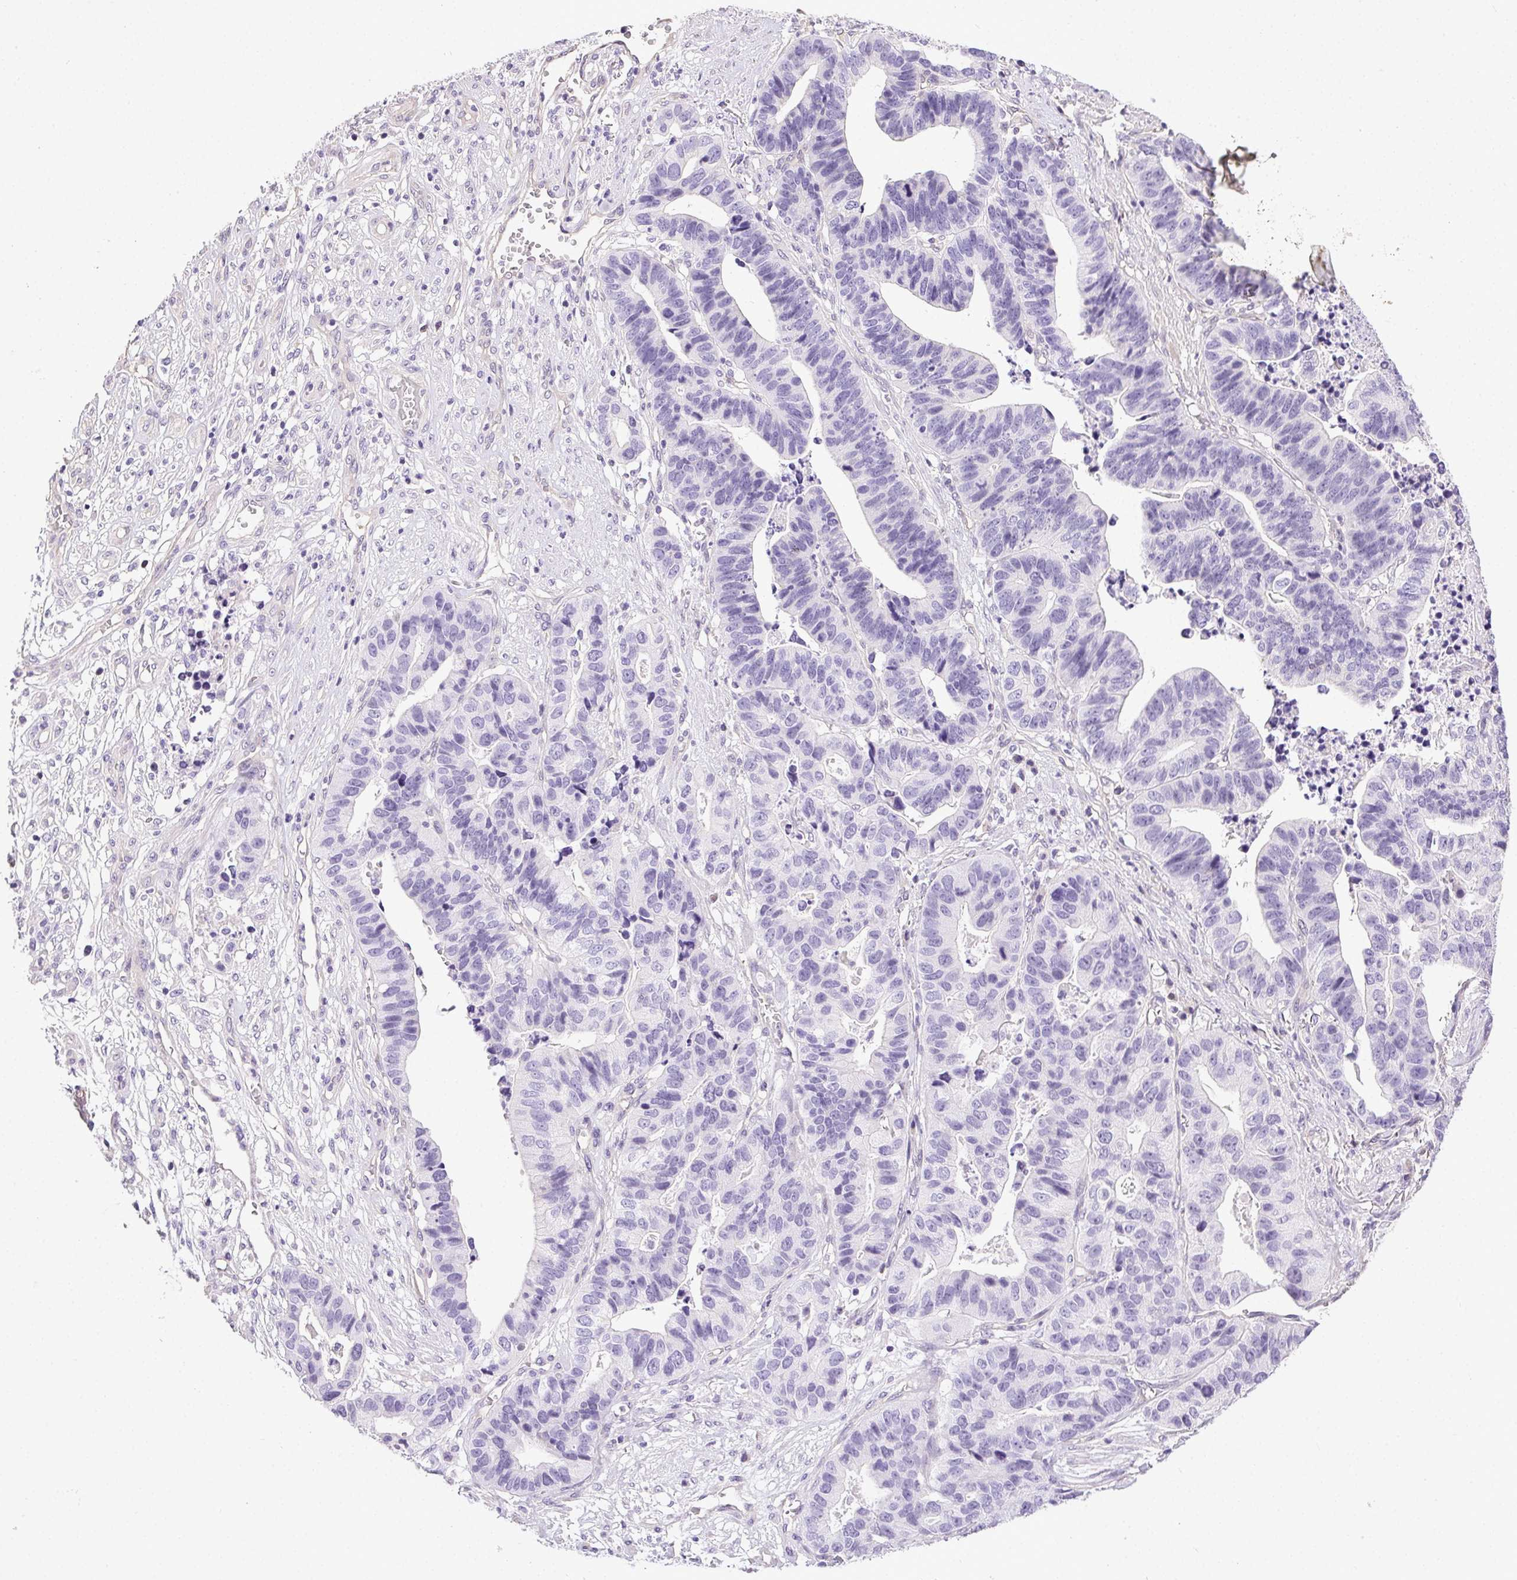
{"staining": {"intensity": "negative", "quantity": "none", "location": "none"}, "tissue": "stomach cancer", "cell_type": "Tumor cells", "image_type": "cancer", "snomed": [{"axis": "morphology", "description": "Adenocarcinoma, NOS"}, {"axis": "topography", "description": "Stomach, upper"}], "caption": "Tumor cells are negative for protein expression in human stomach cancer.", "gene": "SYCE2", "patient": {"sex": "female", "age": 67}}